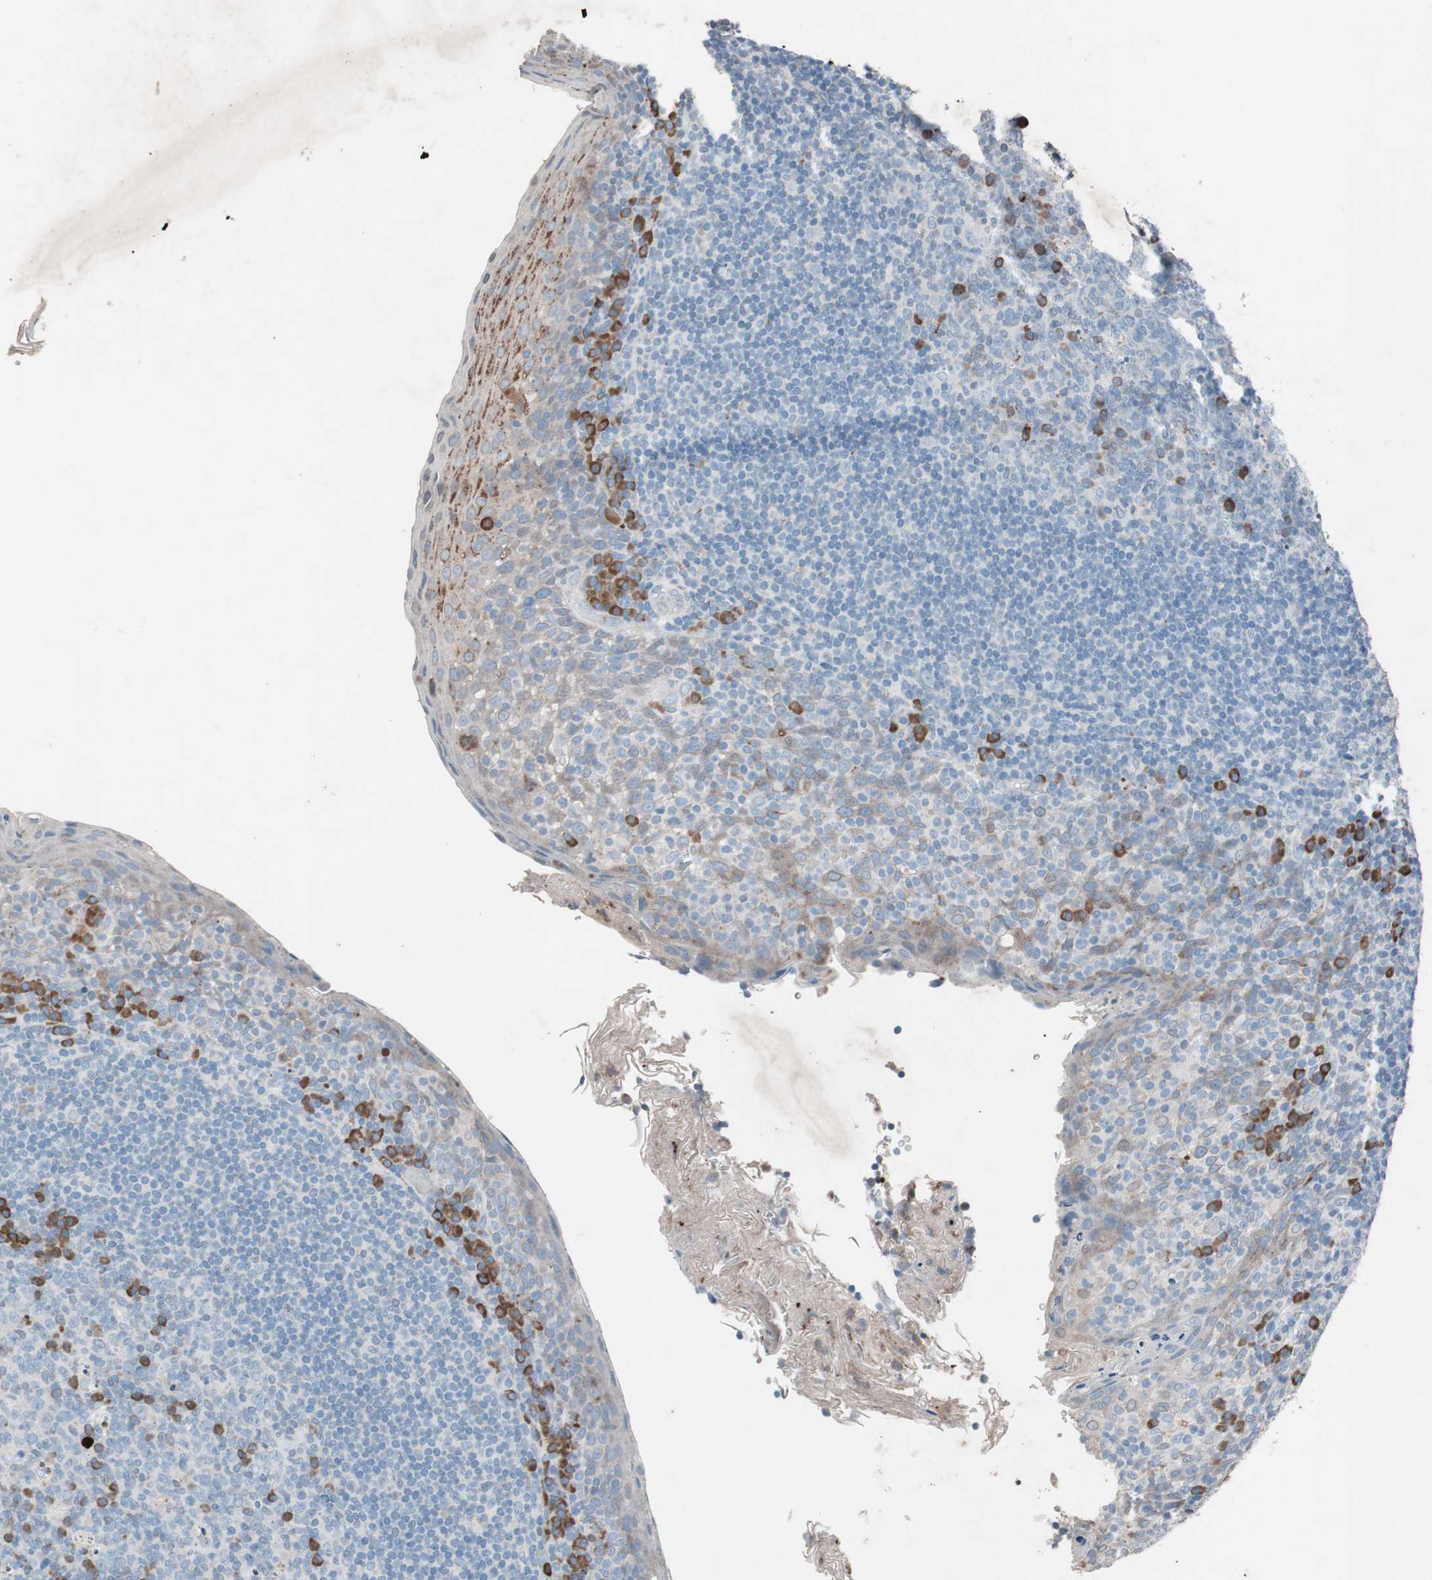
{"staining": {"intensity": "moderate", "quantity": "<25%", "location": "cytoplasmic/membranous"}, "tissue": "tonsil", "cell_type": "Germinal center cells", "image_type": "normal", "snomed": [{"axis": "morphology", "description": "Normal tissue, NOS"}, {"axis": "topography", "description": "Tonsil"}], "caption": "A low amount of moderate cytoplasmic/membranous positivity is present in about <25% of germinal center cells in unremarkable tonsil. (Brightfield microscopy of DAB IHC at high magnification).", "gene": "GRB7", "patient": {"sex": "male", "age": 17}}